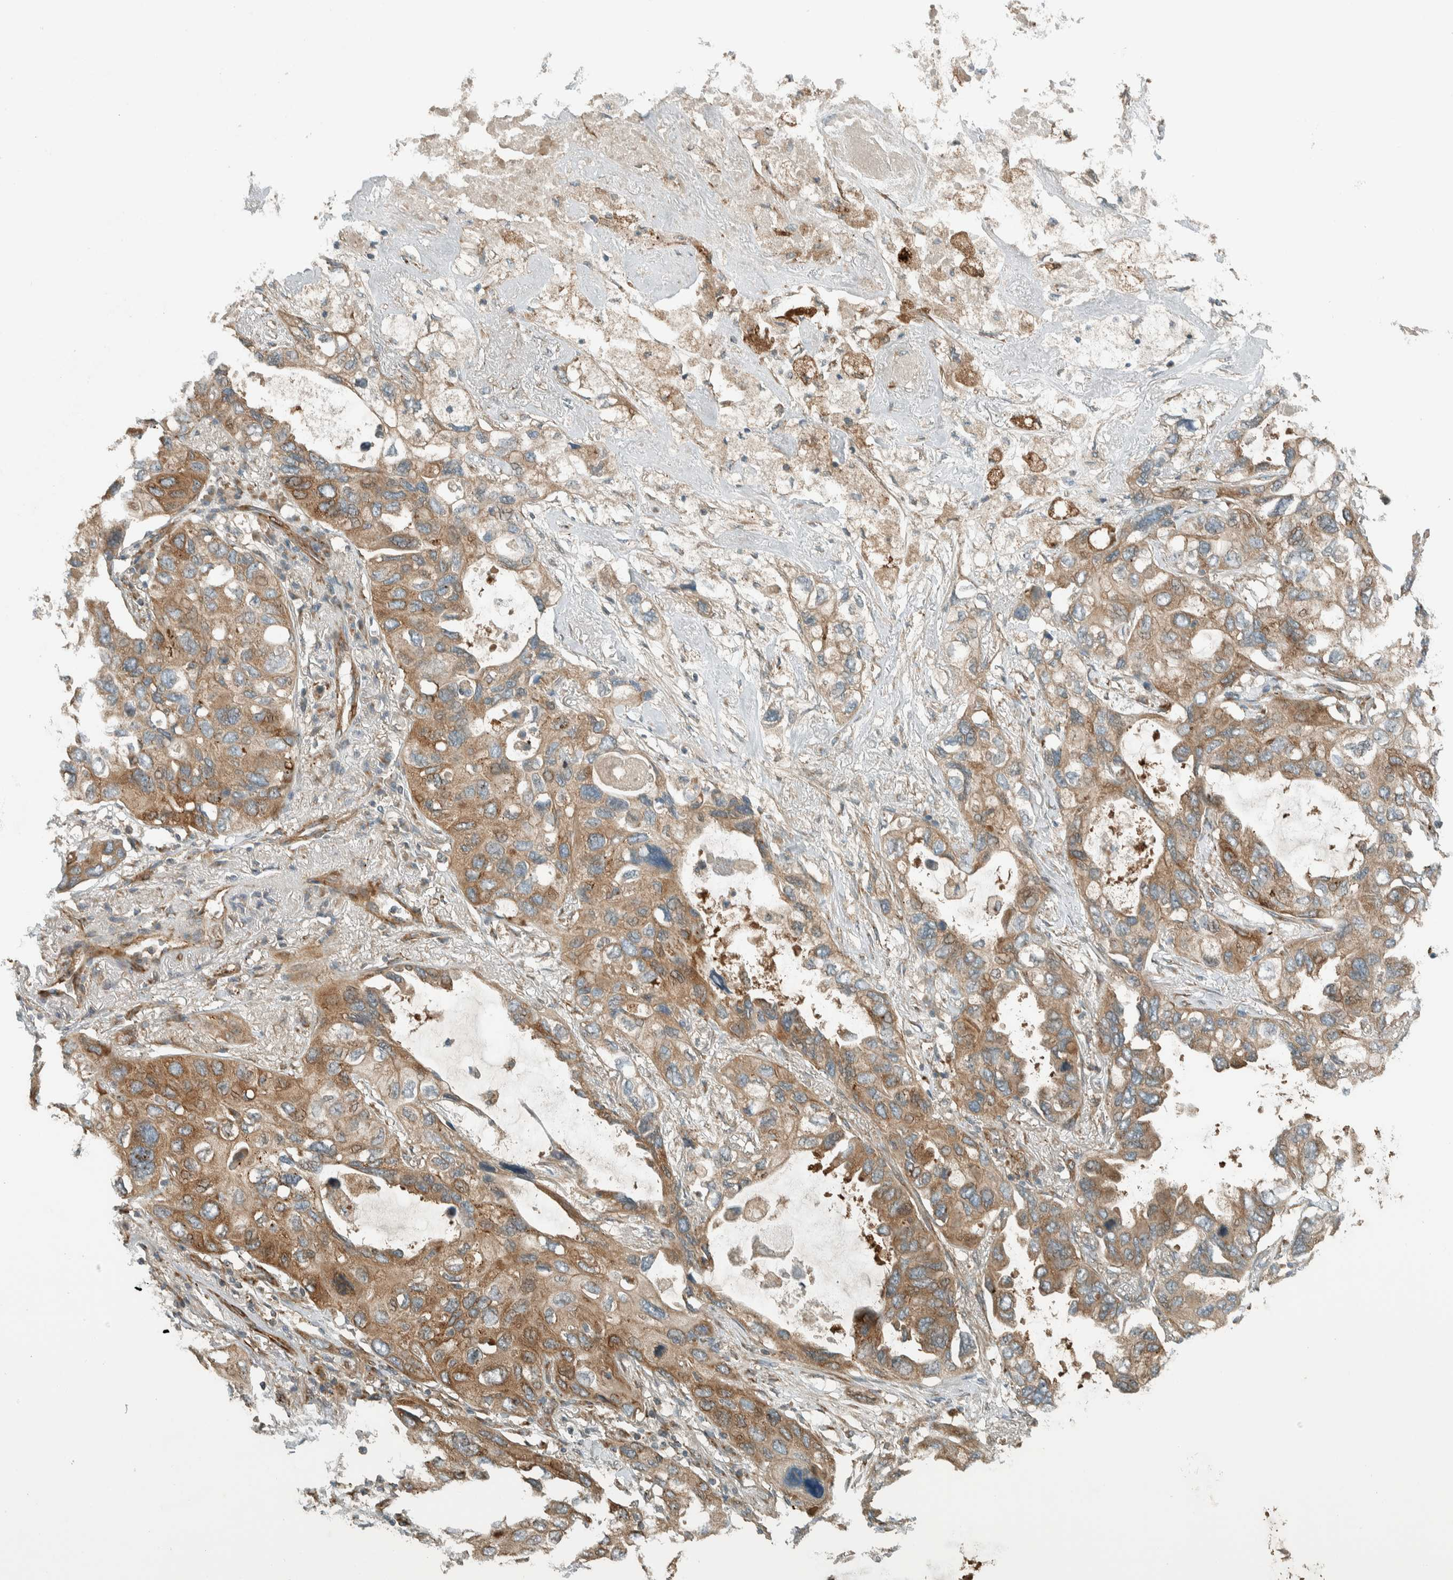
{"staining": {"intensity": "moderate", "quantity": ">75%", "location": "cytoplasmic/membranous"}, "tissue": "lung cancer", "cell_type": "Tumor cells", "image_type": "cancer", "snomed": [{"axis": "morphology", "description": "Squamous cell carcinoma, NOS"}, {"axis": "topography", "description": "Lung"}], "caption": "IHC image of neoplastic tissue: lung cancer (squamous cell carcinoma) stained using immunohistochemistry (IHC) exhibits medium levels of moderate protein expression localized specifically in the cytoplasmic/membranous of tumor cells, appearing as a cytoplasmic/membranous brown color.", "gene": "EXOC7", "patient": {"sex": "female", "age": 73}}